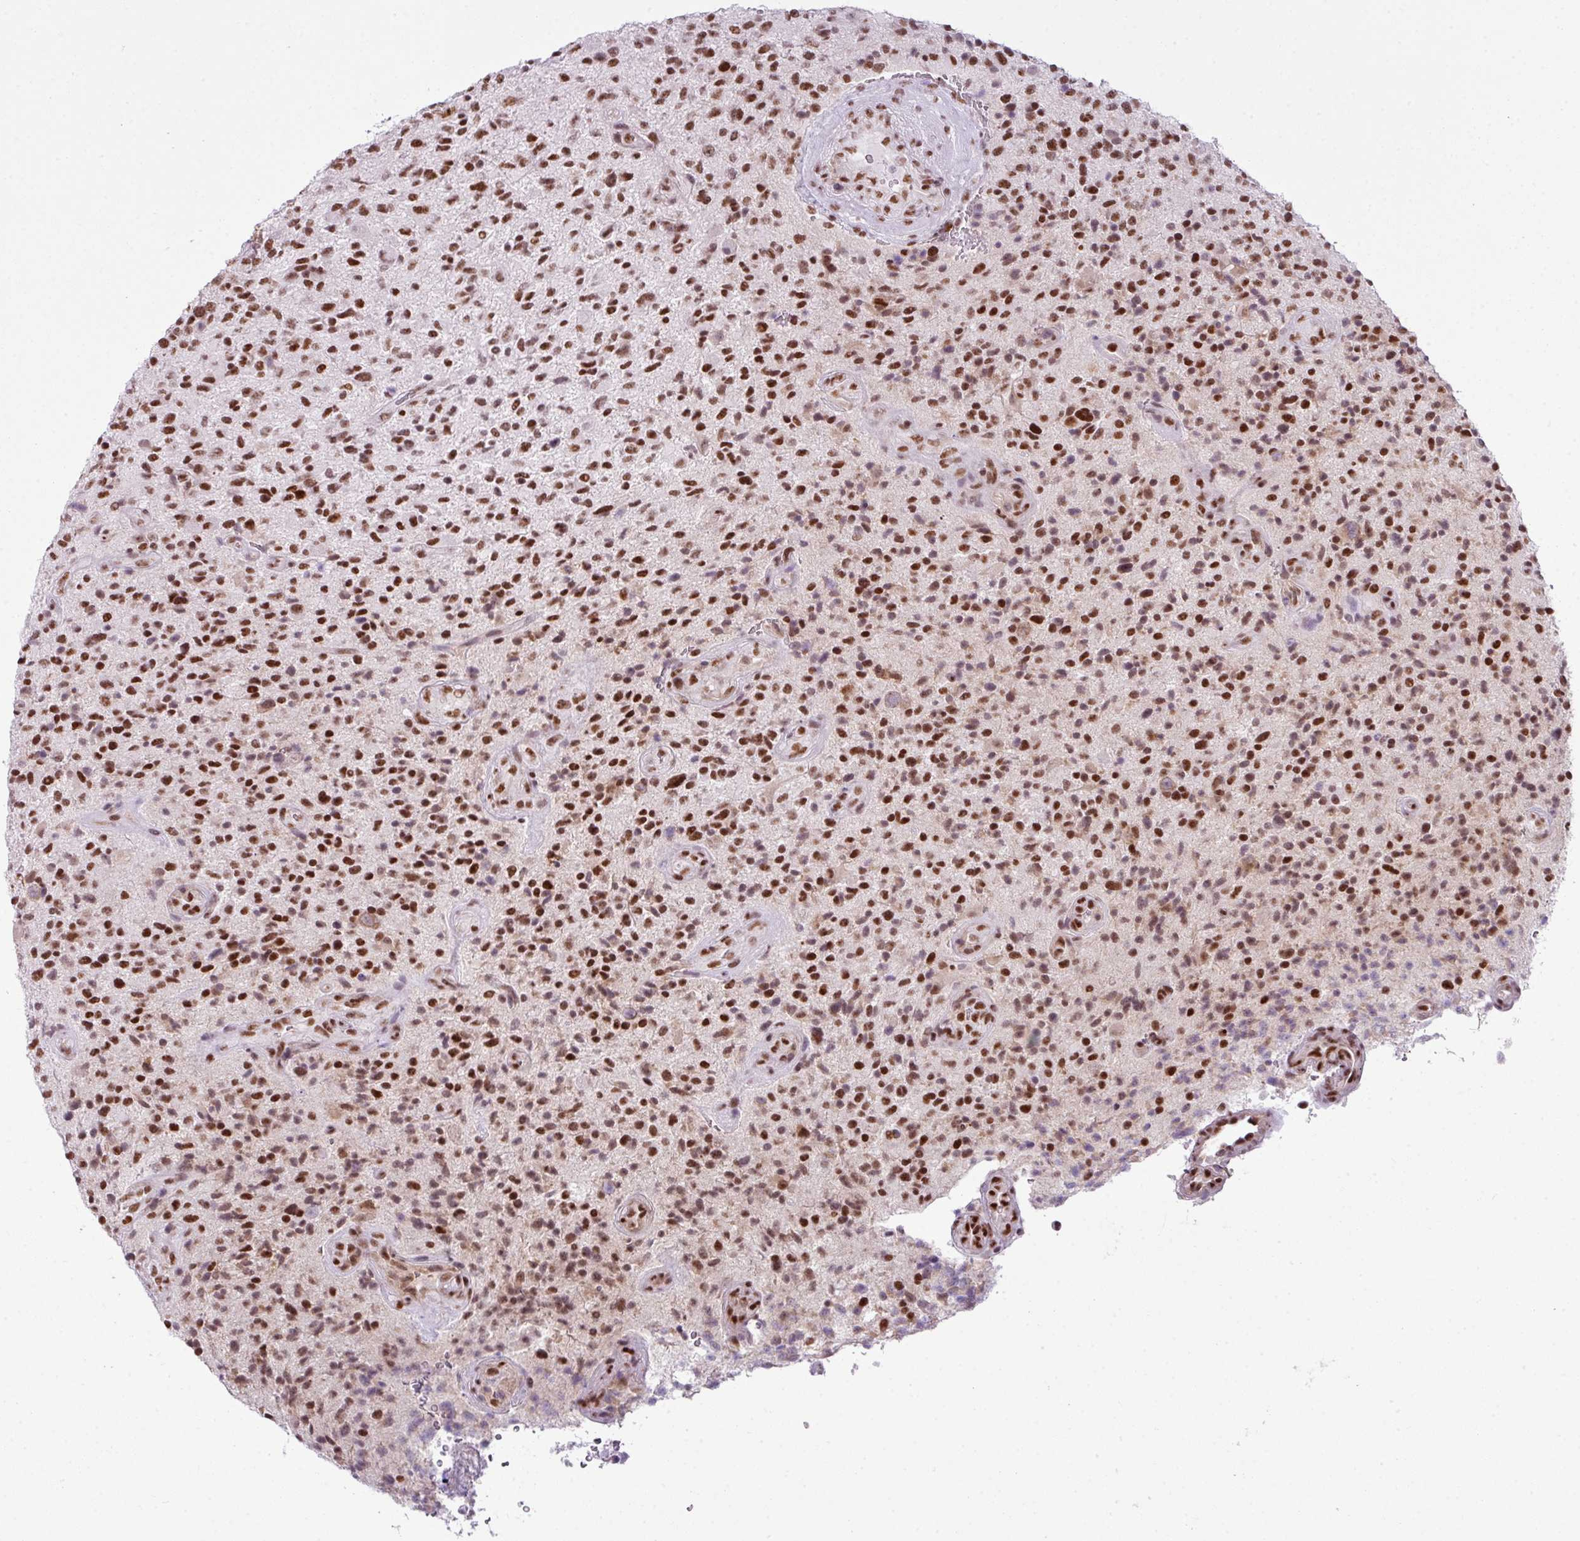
{"staining": {"intensity": "strong", "quantity": ">75%", "location": "nuclear"}, "tissue": "glioma", "cell_type": "Tumor cells", "image_type": "cancer", "snomed": [{"axis": "morphology", "description": "Glioma, malignant, High grade"}, {"axis": "topography", "description": "Brain"}], "caption": "Glioma stained for a protein (brown) reveals strong nuclear positive staining in about >75% of tumor cells.", "gene": "ARL6IP4", "patient": {"sex": "male", "age": 47}}